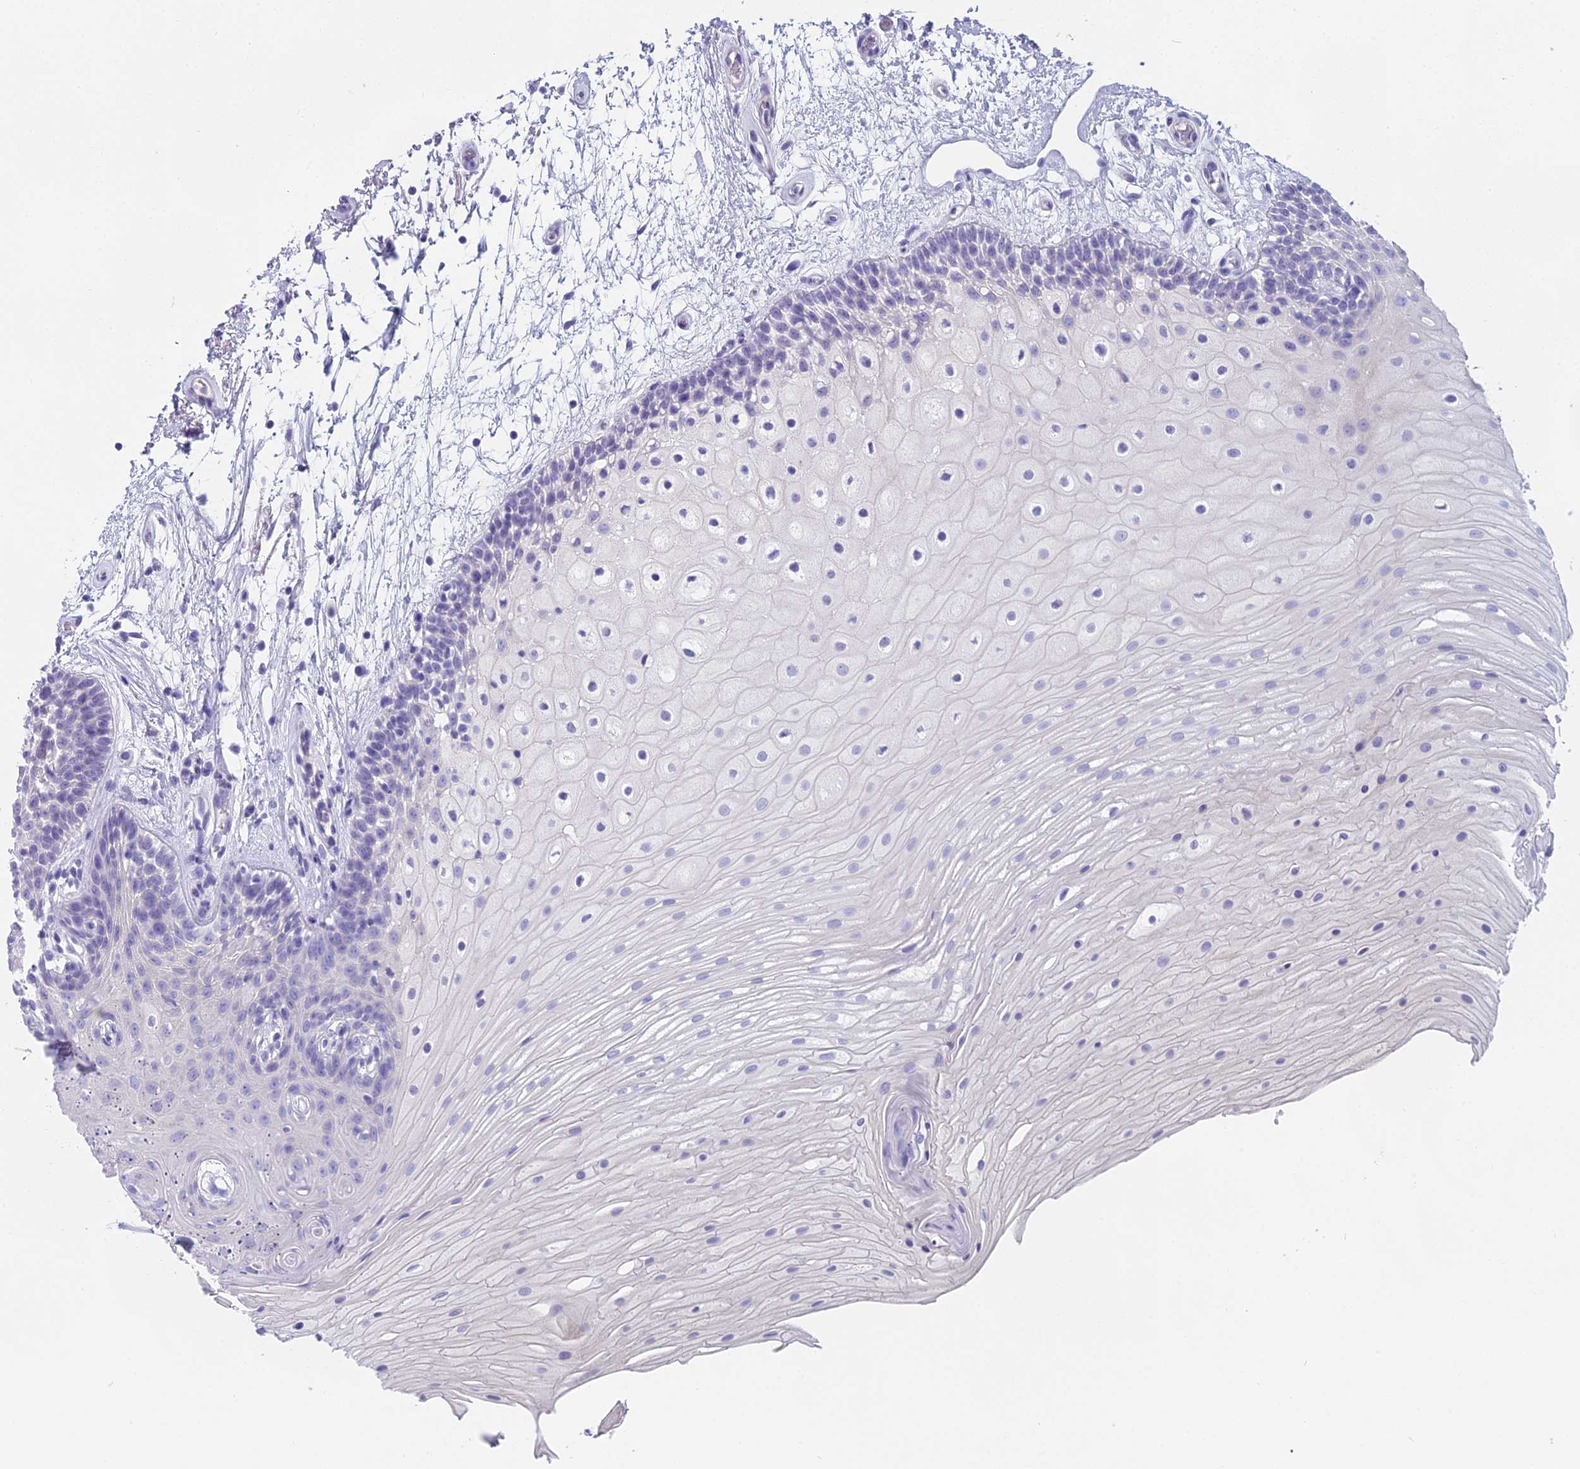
{"staining": {"intensity": "negative", "quantity": "none", "location": "none"}, "tissue": "oral mucosa", "cell_type": "Squamous epithelial cells", "image_type": "normal", "snomed": [{"axis": "morphology", "description": "Normal tissue, NOS"}, {"axis": "topography", "description": "Oral tissue"}], "caption": "This is an immunohistochemistry (IHC) image of unremarkable oral mucosa. There is no positivity in squamous epithelial cells.", "gene": "UNC80", "patient": {"sex": "female", "age": 80}}